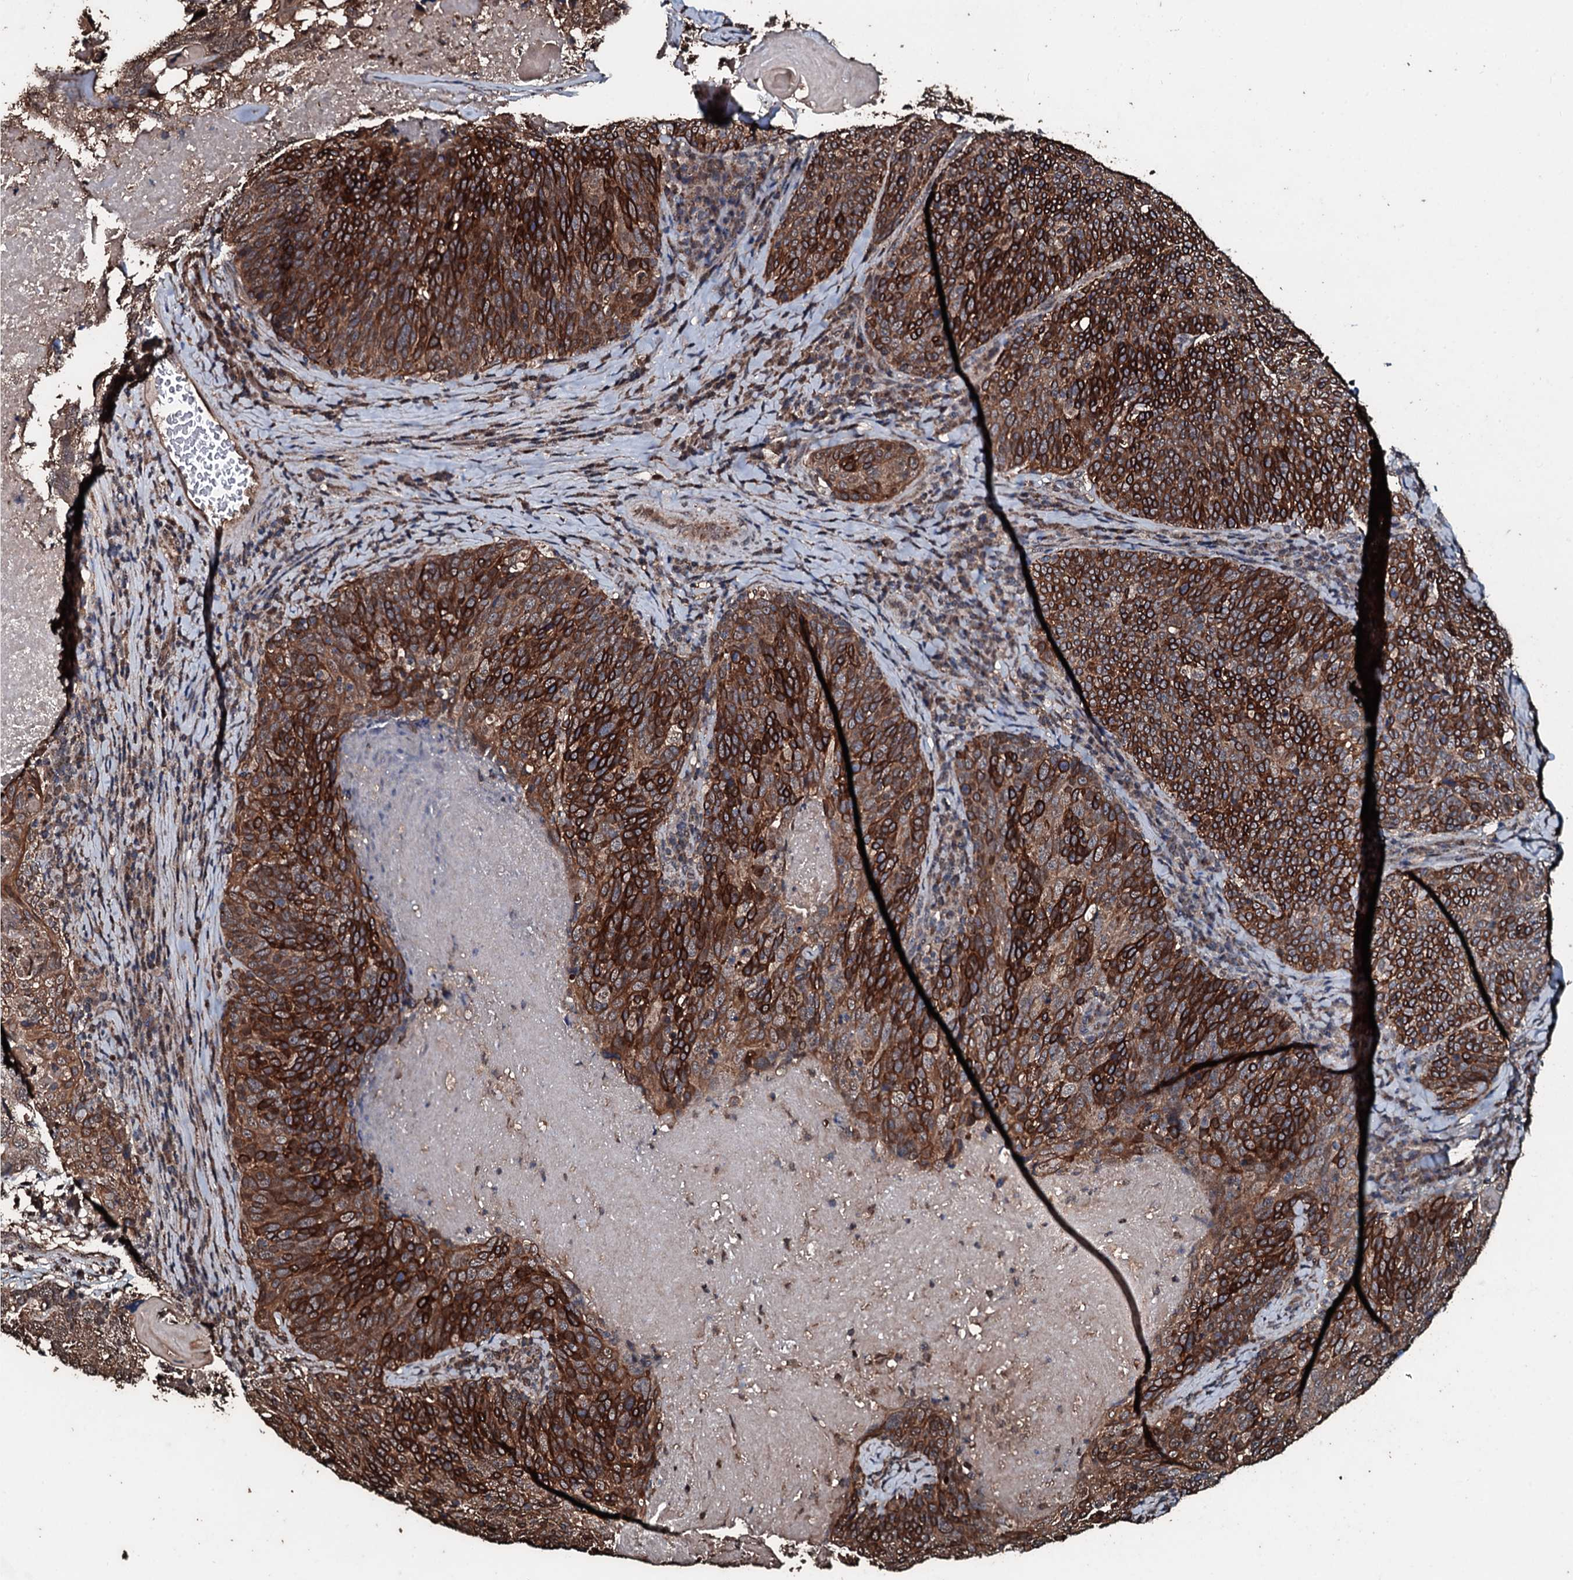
{"staining": {"intensity": "strong", "quantity": ">75%", "location": "cytoplasmic/membranous"}, "tissue": "head and neck cancer", "cell_type": "Tumor cells", "image_type": "cancer", "snomed": [{"axis": "morphology", "description": "Squamous cell carcinoma, NOS"}, {"axis": "morphology", "description": "Squamous cell carcinoma, metastatic, NOS"}, {"axis": "topography", "description": "Lymph node"}, {"axis": "topography", "description": "Head-Neck"}], "caption": "This histopathology image reveals immunohistochemistry (IHC) staining of human head and neck cancer, with high strong cytoplasmic/membranous positivity in about >75% of tumor cells.", "gene": "FAAP24", "patient": {"sex": "male", "age": 62}}